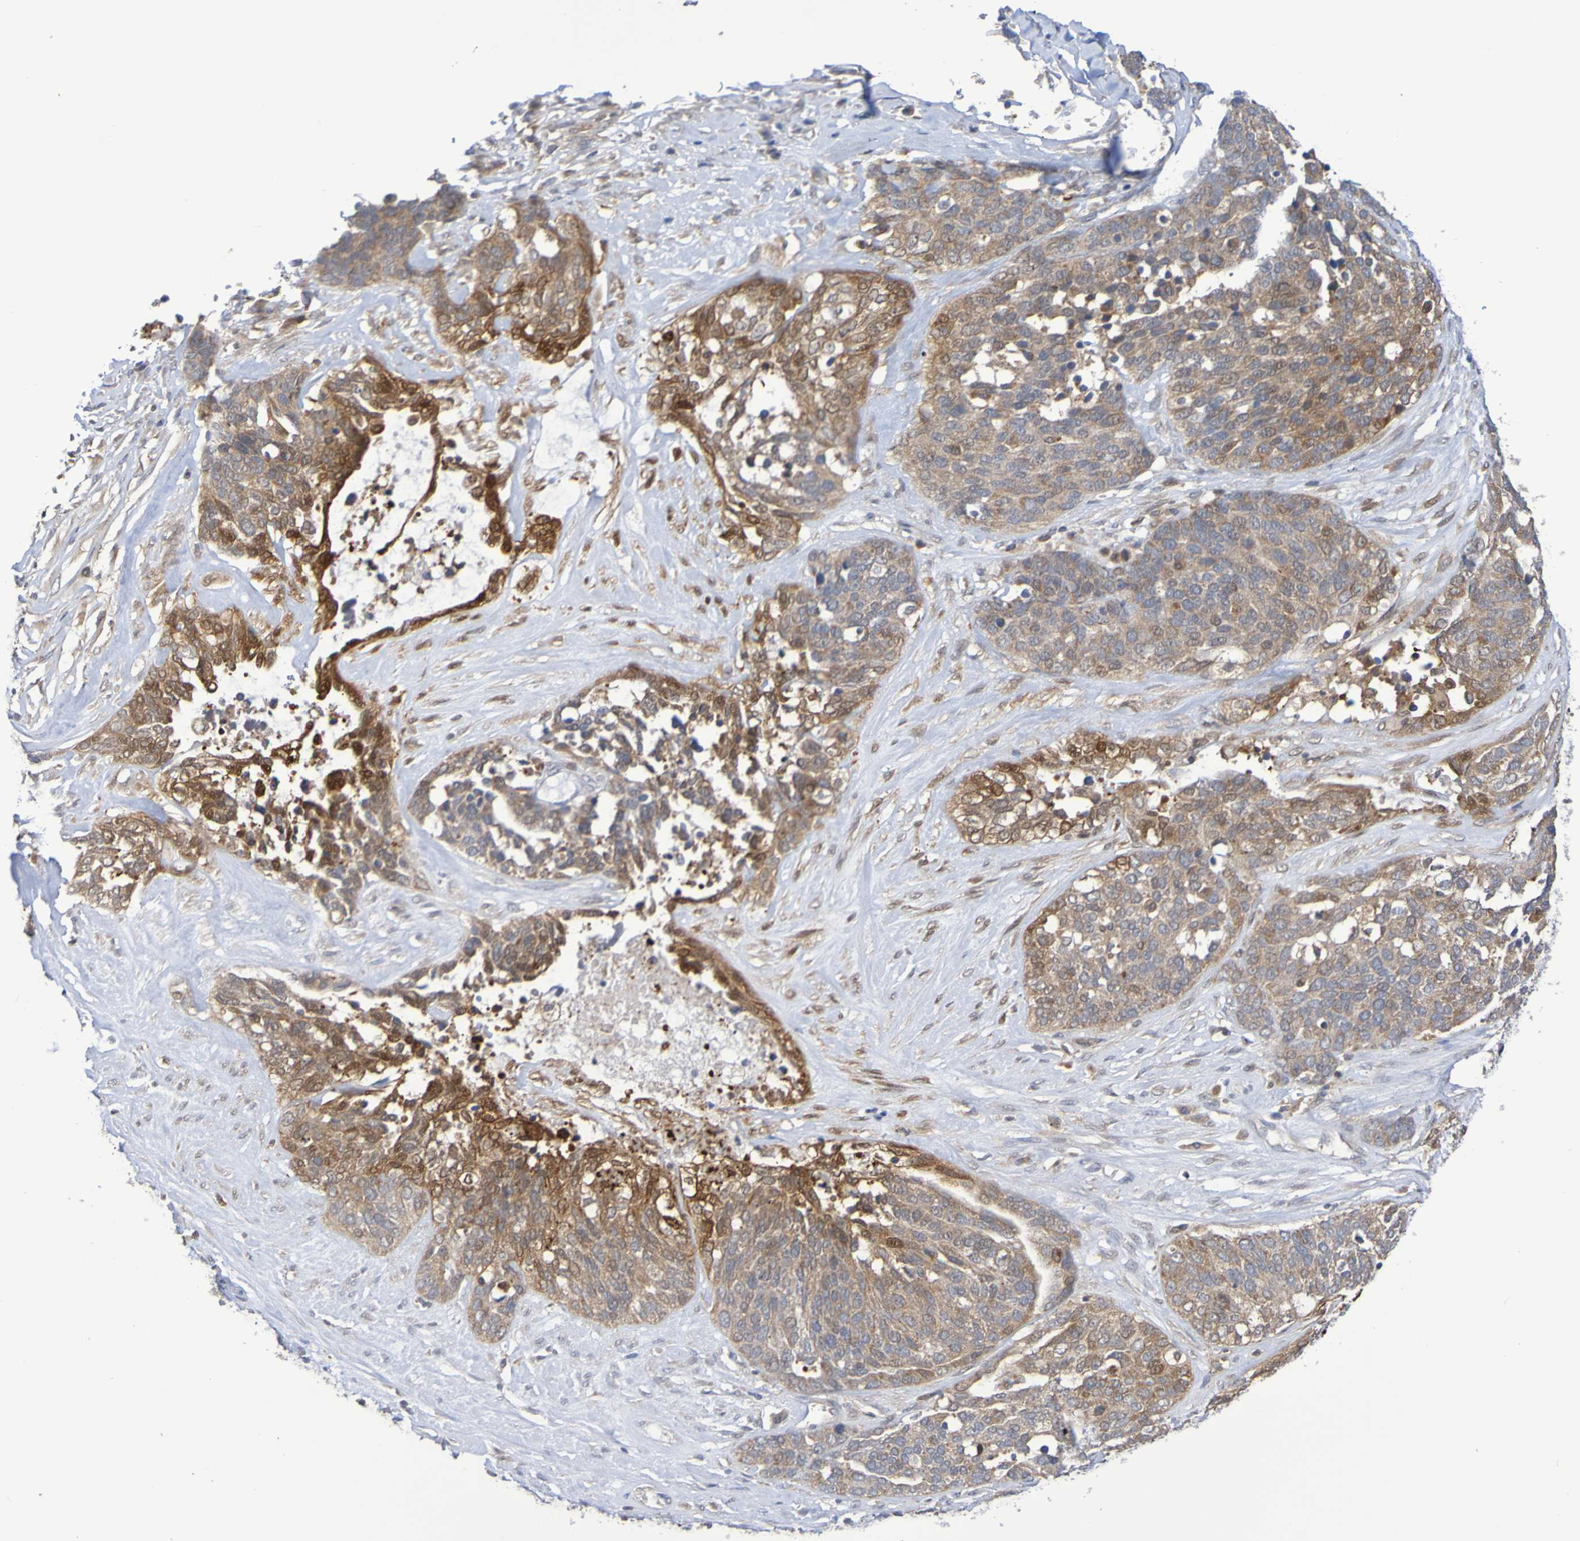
{"staining": {"intensity": "moderate", "quantity": ">75%", "location": "cytoplasmic/membranous"}, "tissue": "ovarian cancer", "cell_type": "Tumor cells", "image_type": "cancer", "snomed": [{"axis": "morphology", "description": "Cystadenocarcinoma, serous, NOS"}, {"axis": "topography", "description": "Ovary"}], "caption": "Protein expression analysis of human serous cystadenocarcinoma (ovarian) reveals moderate cytoplasmic/membranous expression in about >75% of tumor cells. The protein of interest is shown in brown color, while the nuclei are stained blue.", "gene": "C3orf18", "patient": {"sex": "female", "age": 44}}